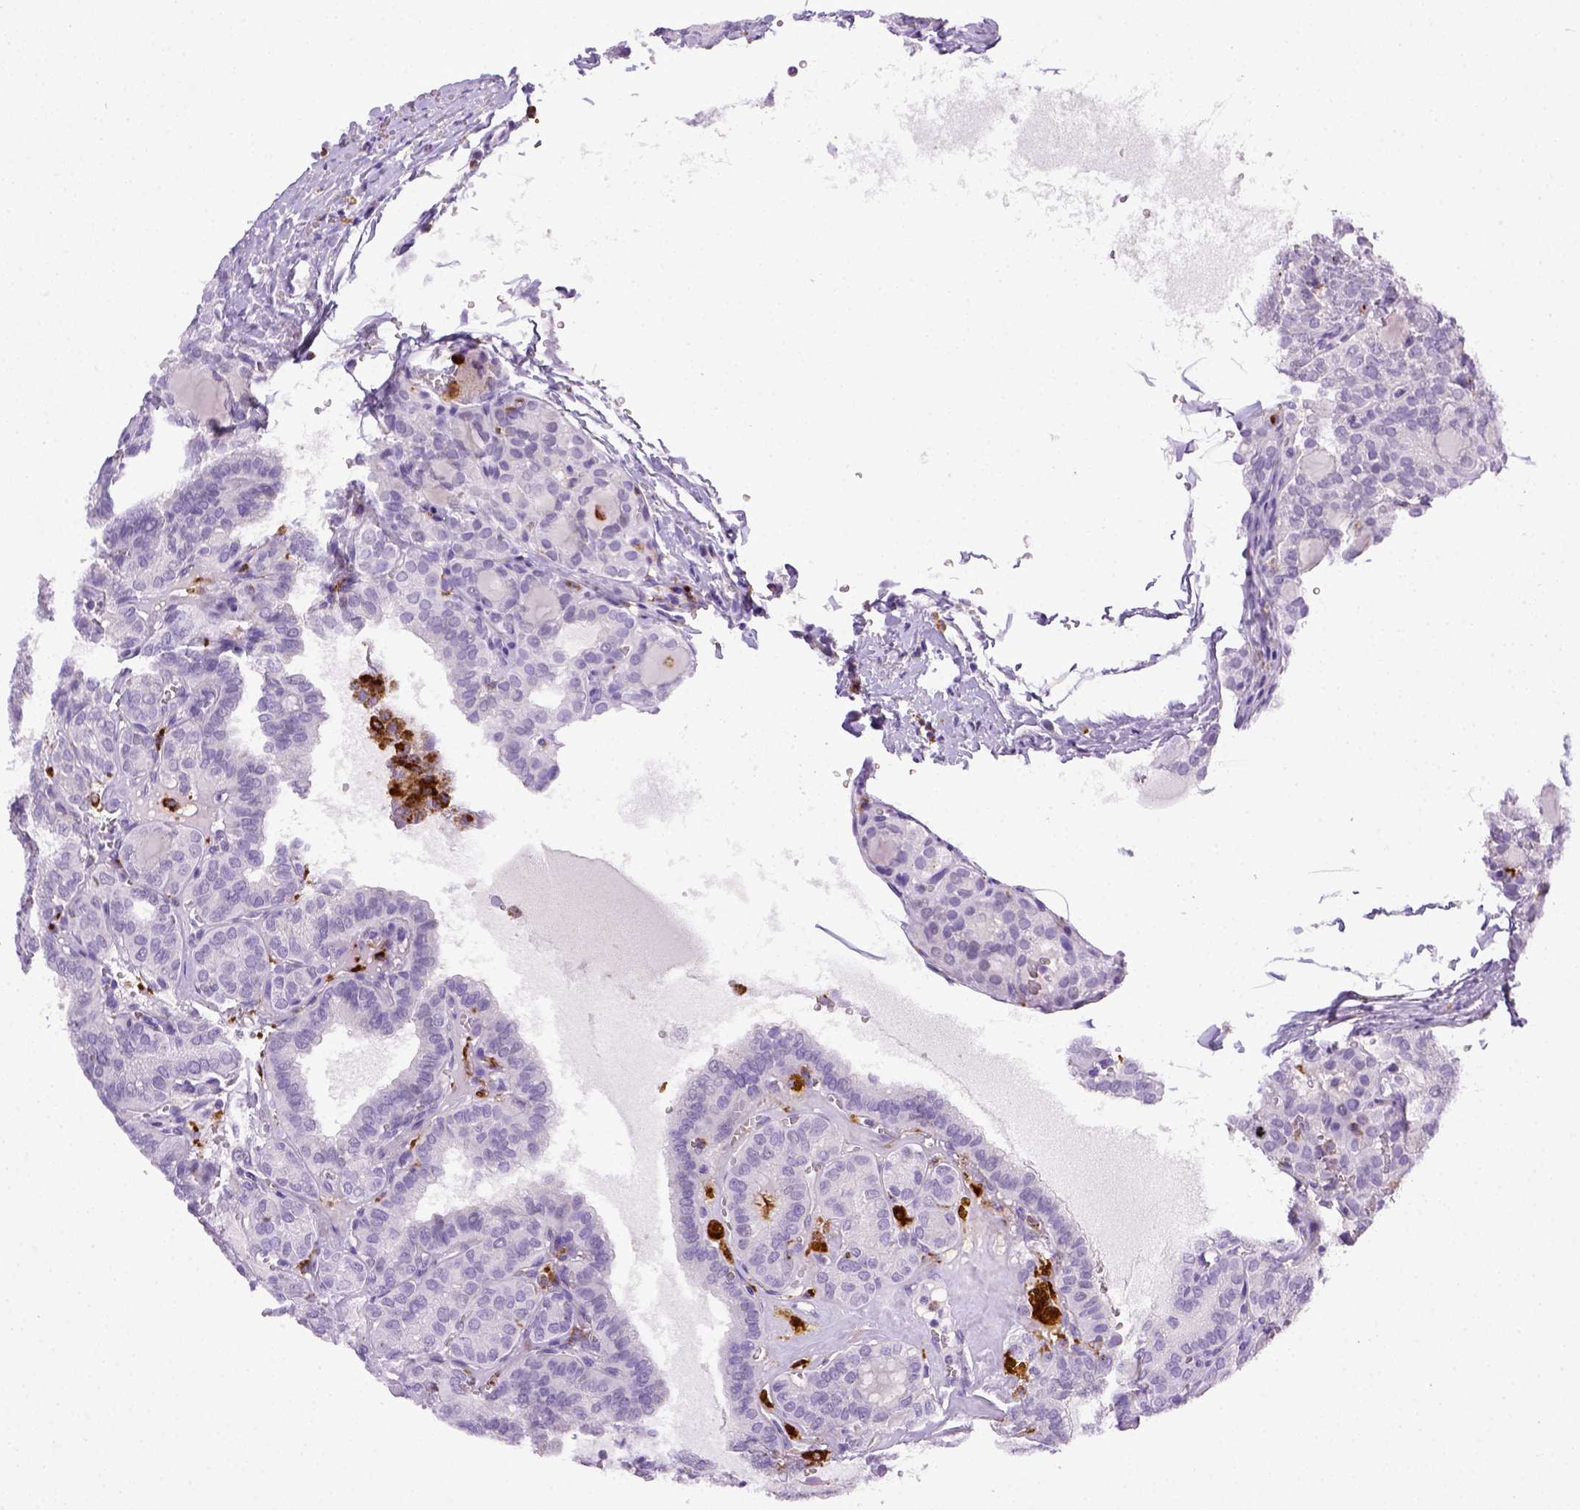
{"staining": {"intensity": "negative", "quantity": "none", "location": "none"}, "tissue": "thyroid cancer", "cell_type": "Tumor cells", "image_type": "cancer", "snomed": [{"axis": "morphology", "description": "Papillary adenocarcinoma, NOS"}, {"axis": "topography", "description": "Thyroid gland"}], "caption": "Immunohistochemistry (IHC) micrograph of human thyroid papillary adenocarcinoma stained for a protein (brown), which reveals no expression in tumor cells. (Stains: DAB IHC with hematoxylin counter stain, Microscopy: brightfield microscopy at high magnification).", "gene": "CD68", "patient": {"sex": "female", "age": 41}}